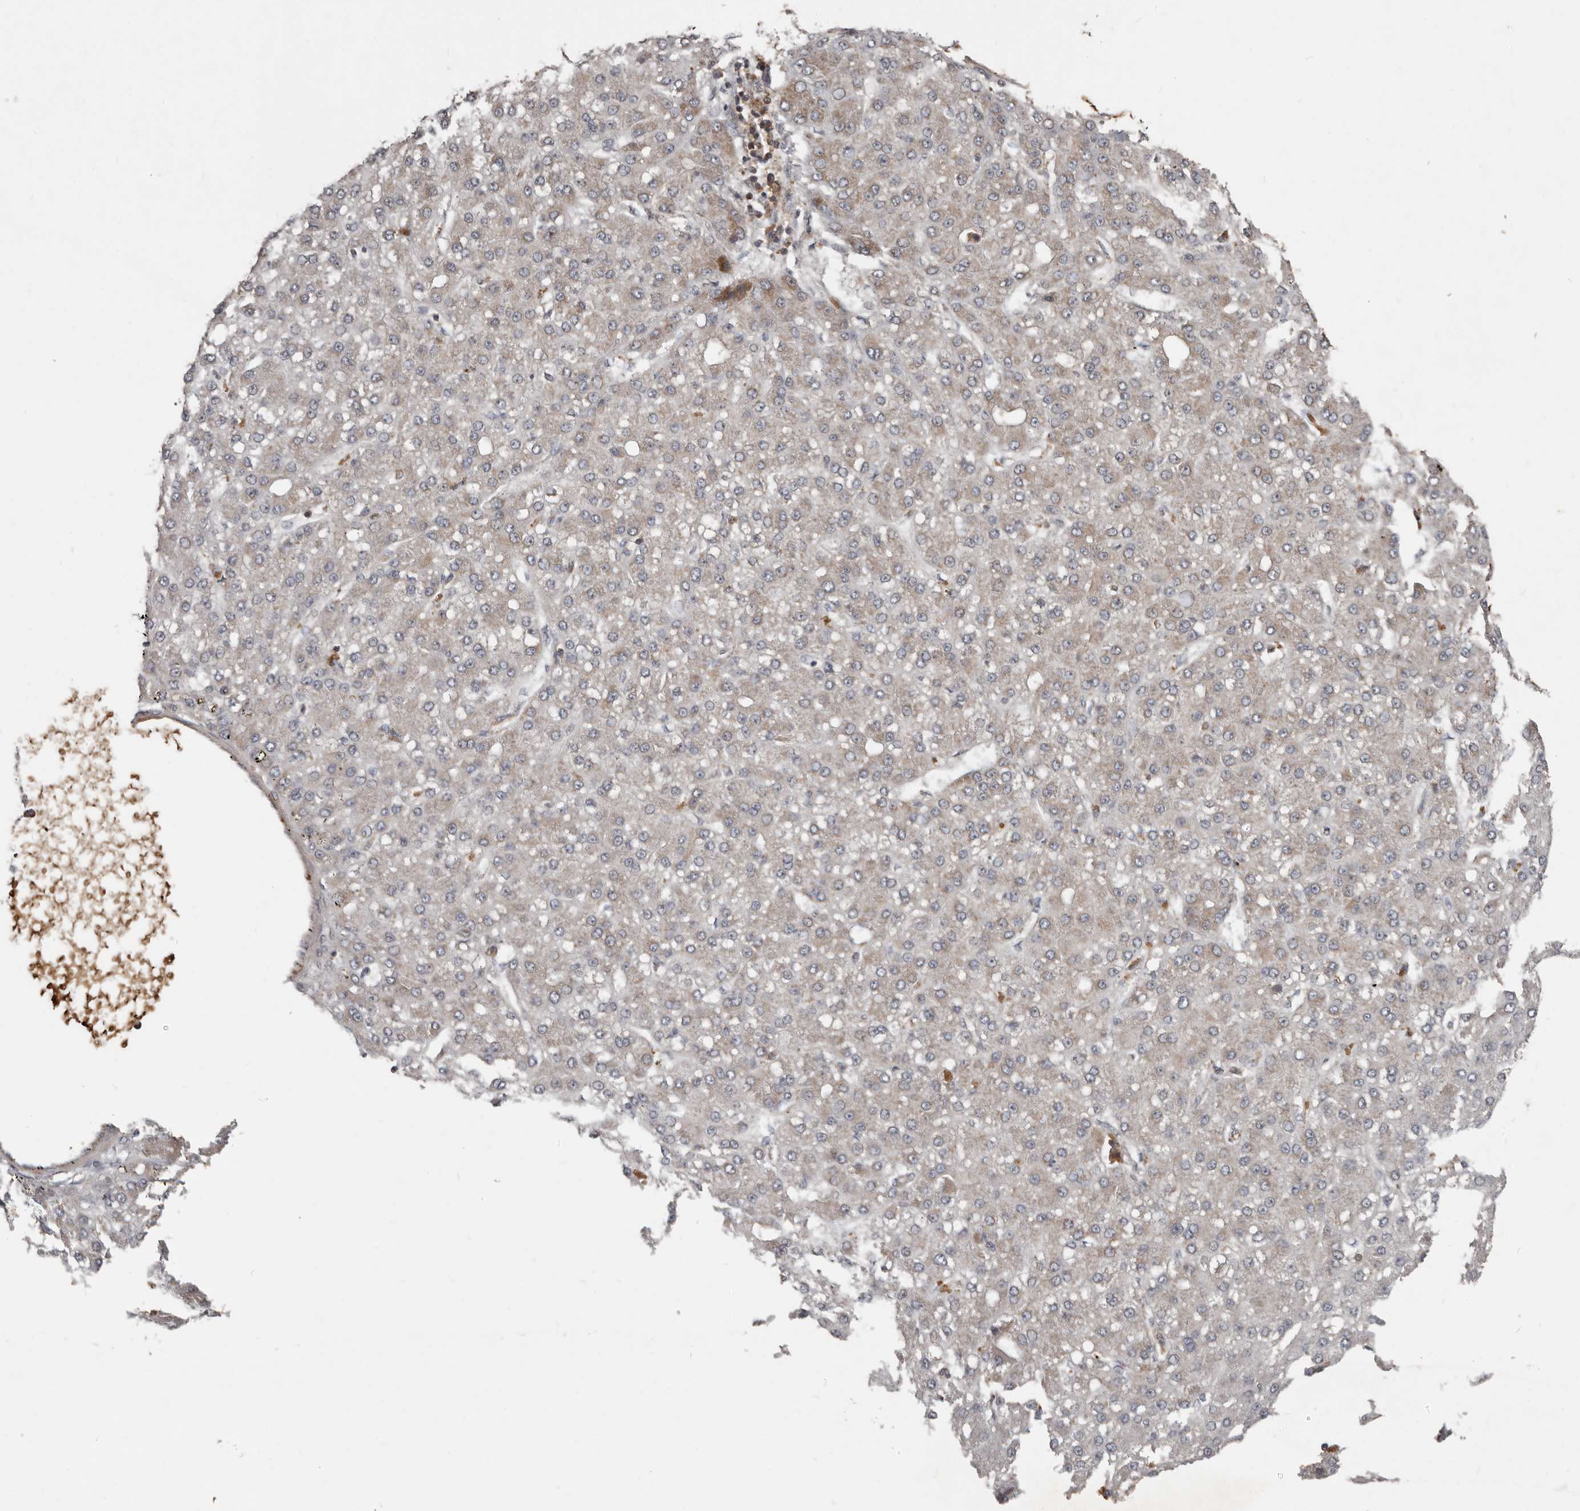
{"staining": {"intensity": "weak", "quantity": "25%-75%", "location": "cytoplasmic/membranous"}, "tissue": "liver cancer", "cell_type": "Tumor cells", "image_type": "cancer", "snomed": [{"axis": "morphology", "description": "Carcinoma, Hepatocellular, NOS"}, {"axis": "topography", "description": "Liver"}], "caption": "DAB immunohistochemical staining of human liver cancer reveals weak cytoplasmic/membranous protein positivity in approximately 25%-75% of tumor cells.", "gene": "FBXO31", "patient": {"sex": "male", "age": 67}}